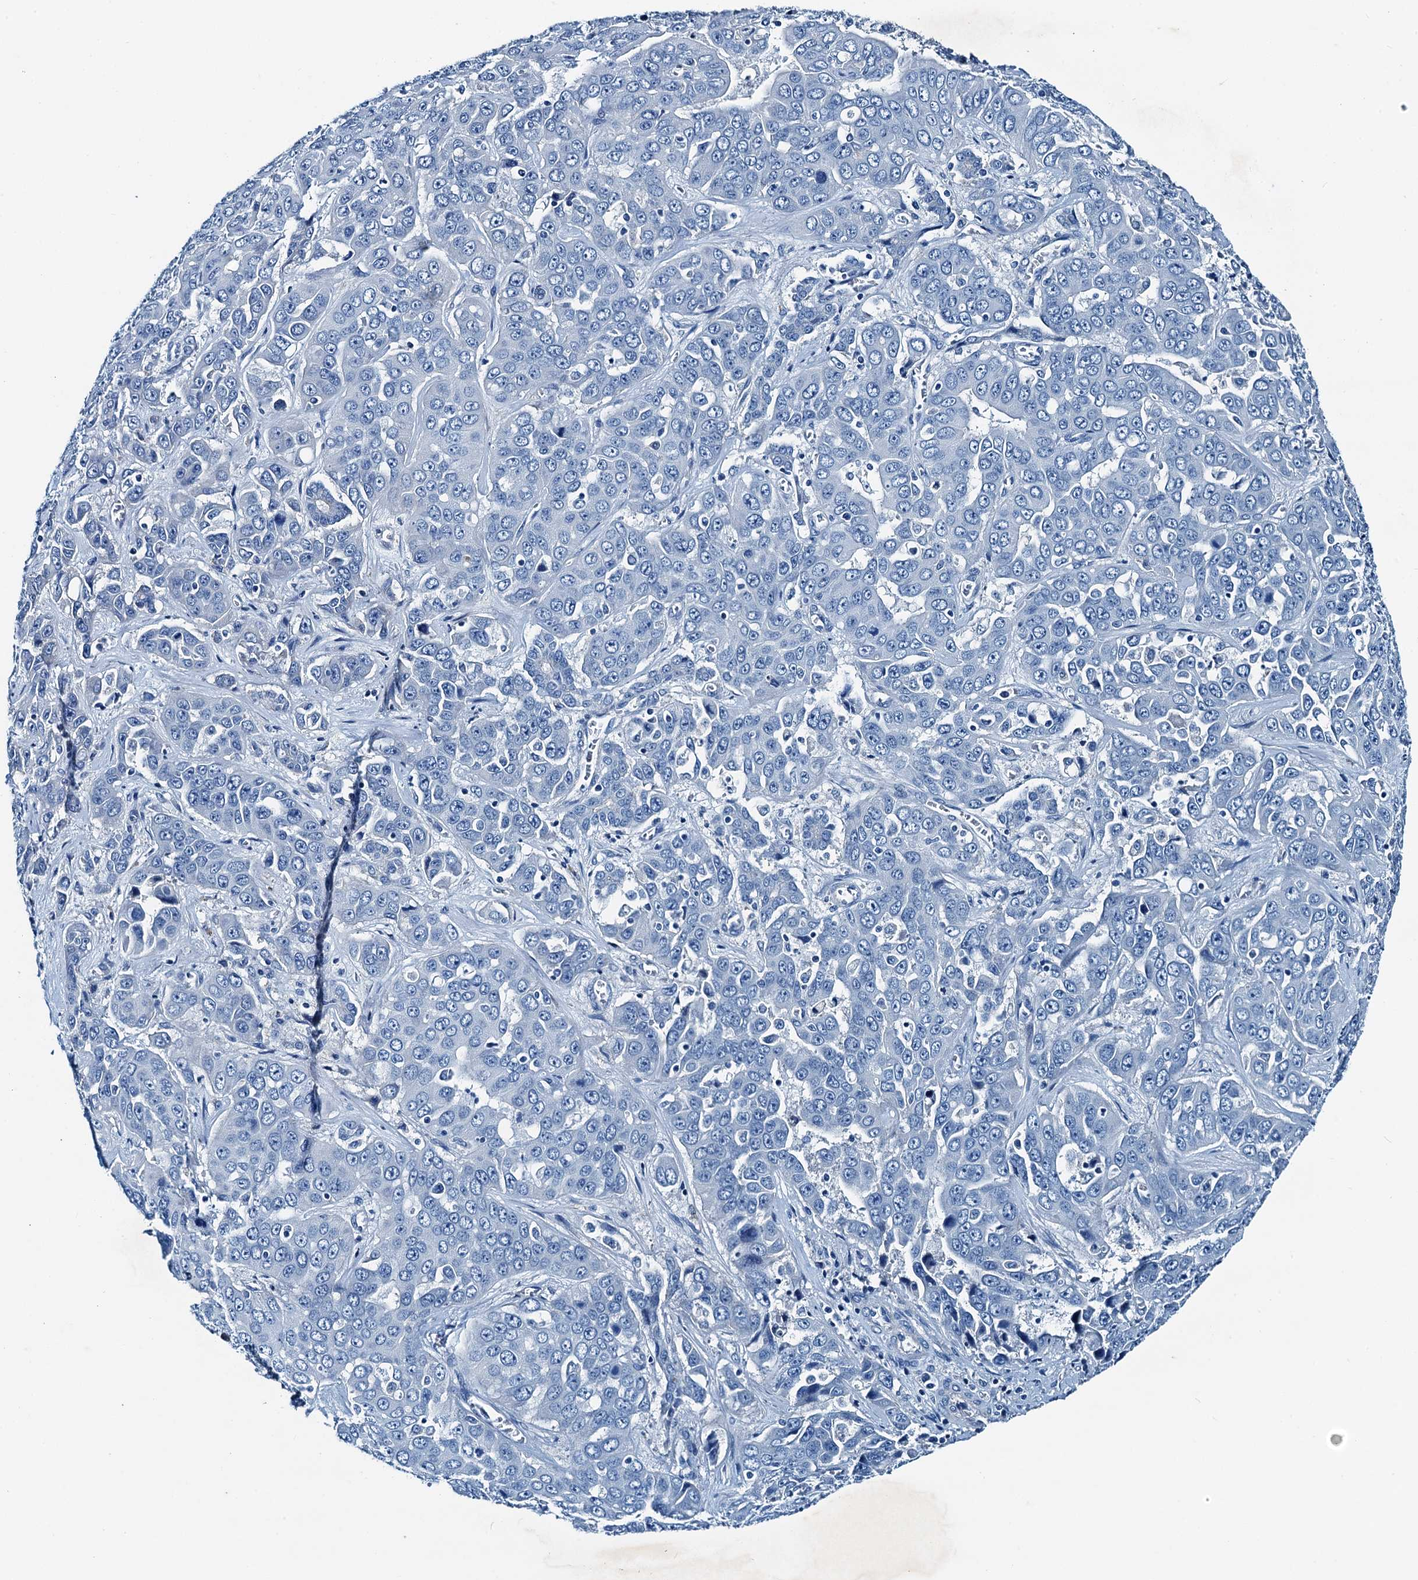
{"staining": {"intensity": "negative", "quantity": "none", "location": "none"}, "tissue": "liver cancer", "cell_type": "Tumor cells", "image_type": "cancer", "snomed": [{"axis": "morphology", "description": "Cholangiocarcinoma"}, {"axis": "topography", "description": "Liver"}], "caption": "High magnification brightfield microscopy of liver cancer stained with DAB (3,3'-diaminobenzidine) (brown) and counterstained with hematoxylin (blue): tumor cells show no significant positivity.", "gene": "RAB3IL1", "patient": {"sex": "female", "age": 52}}